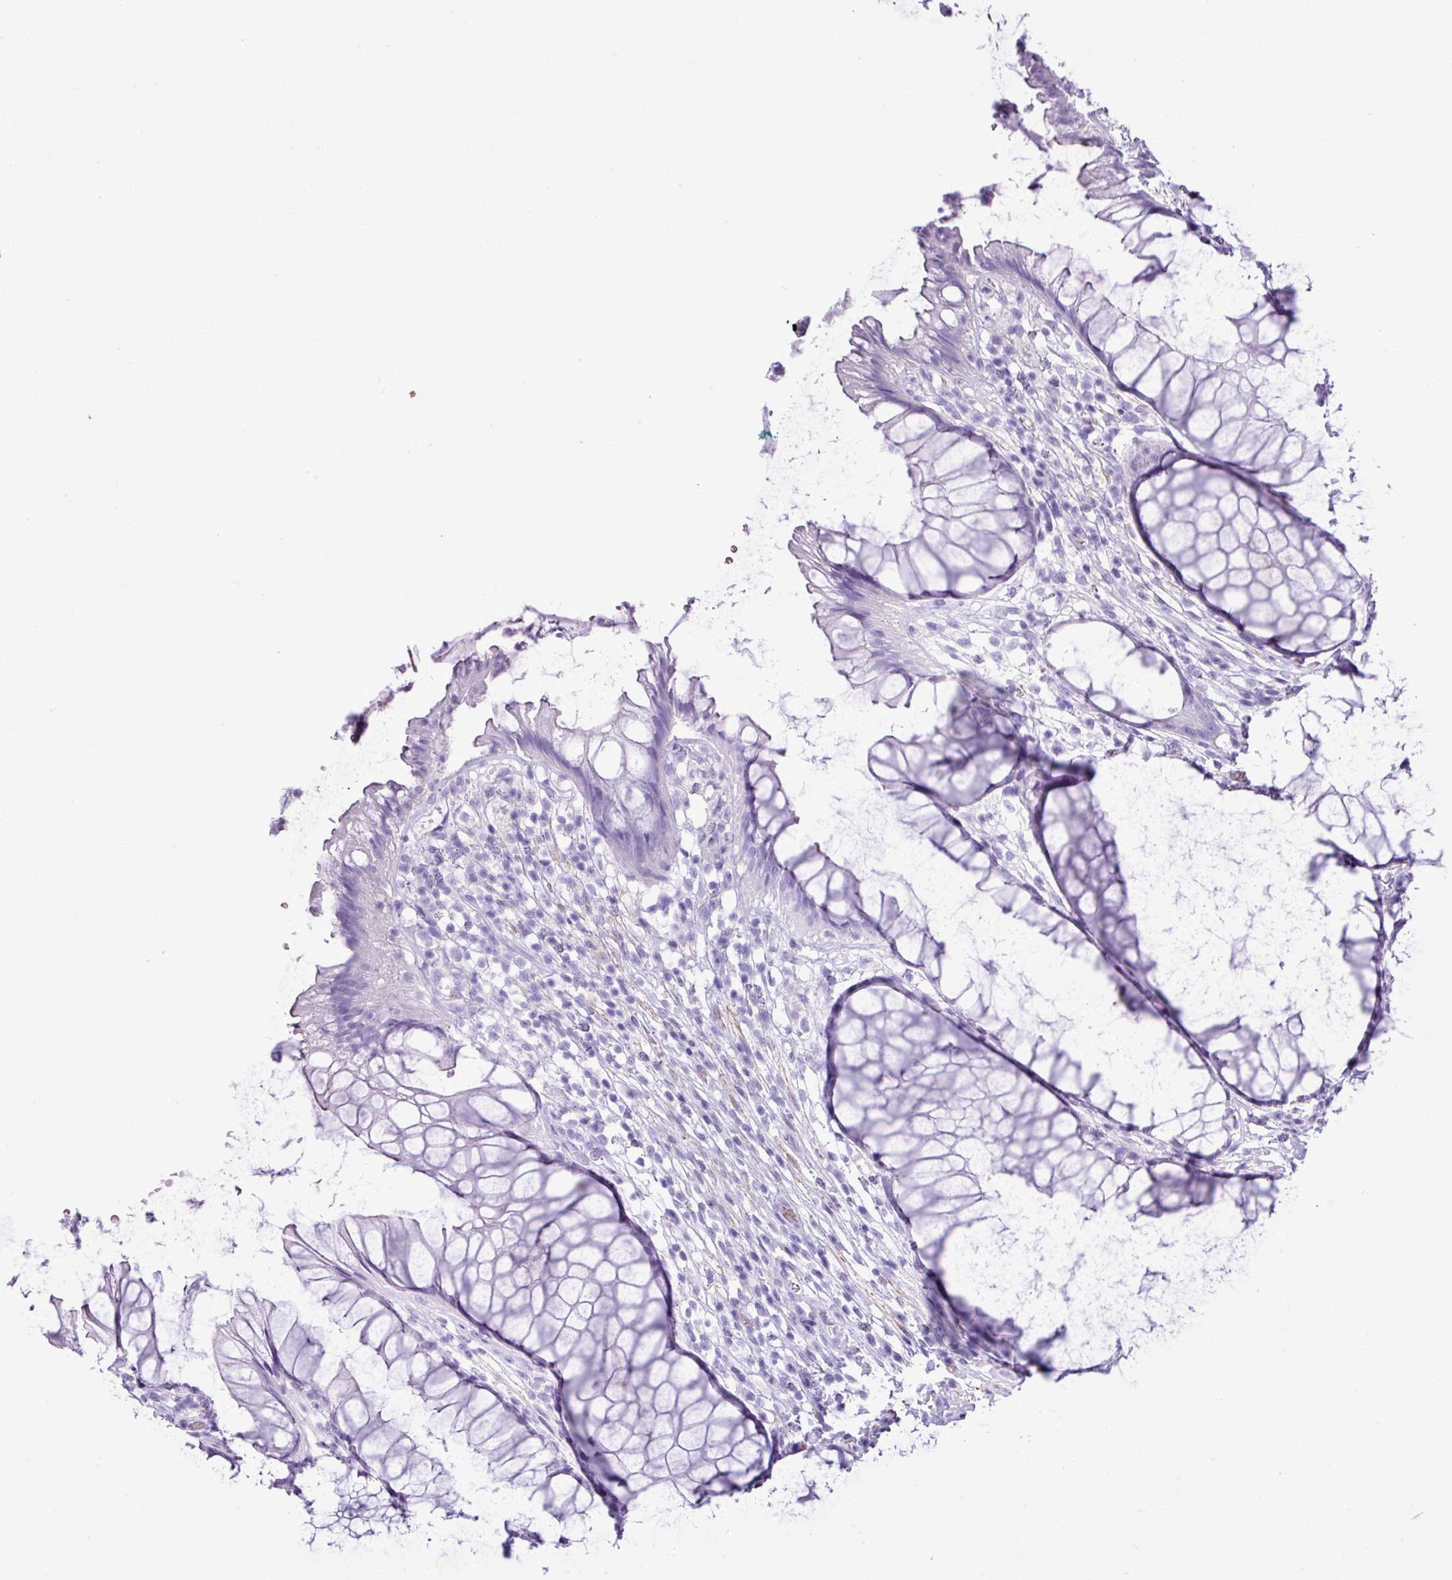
{"staining": {"intensity": "negative", "quantity": "none", "location": "none"}, "tissue": "rectum", "cell_type": "Glandular cells", "image_type": "normal", "snomed": [{"axis": "morphology", "description": "Normal tissue, NOS"}, {"axis": "topography", "description": "Smooth muscle"}, {"axis": "topography", "description": "Rectum"}], "caption": "DAB immunohistochemical staining of unremarkable rectum demonstrates no significant staining in glandular cells.", "gene": "ZSCAN5A", "patient": {"sex": "male", "age": 53}}